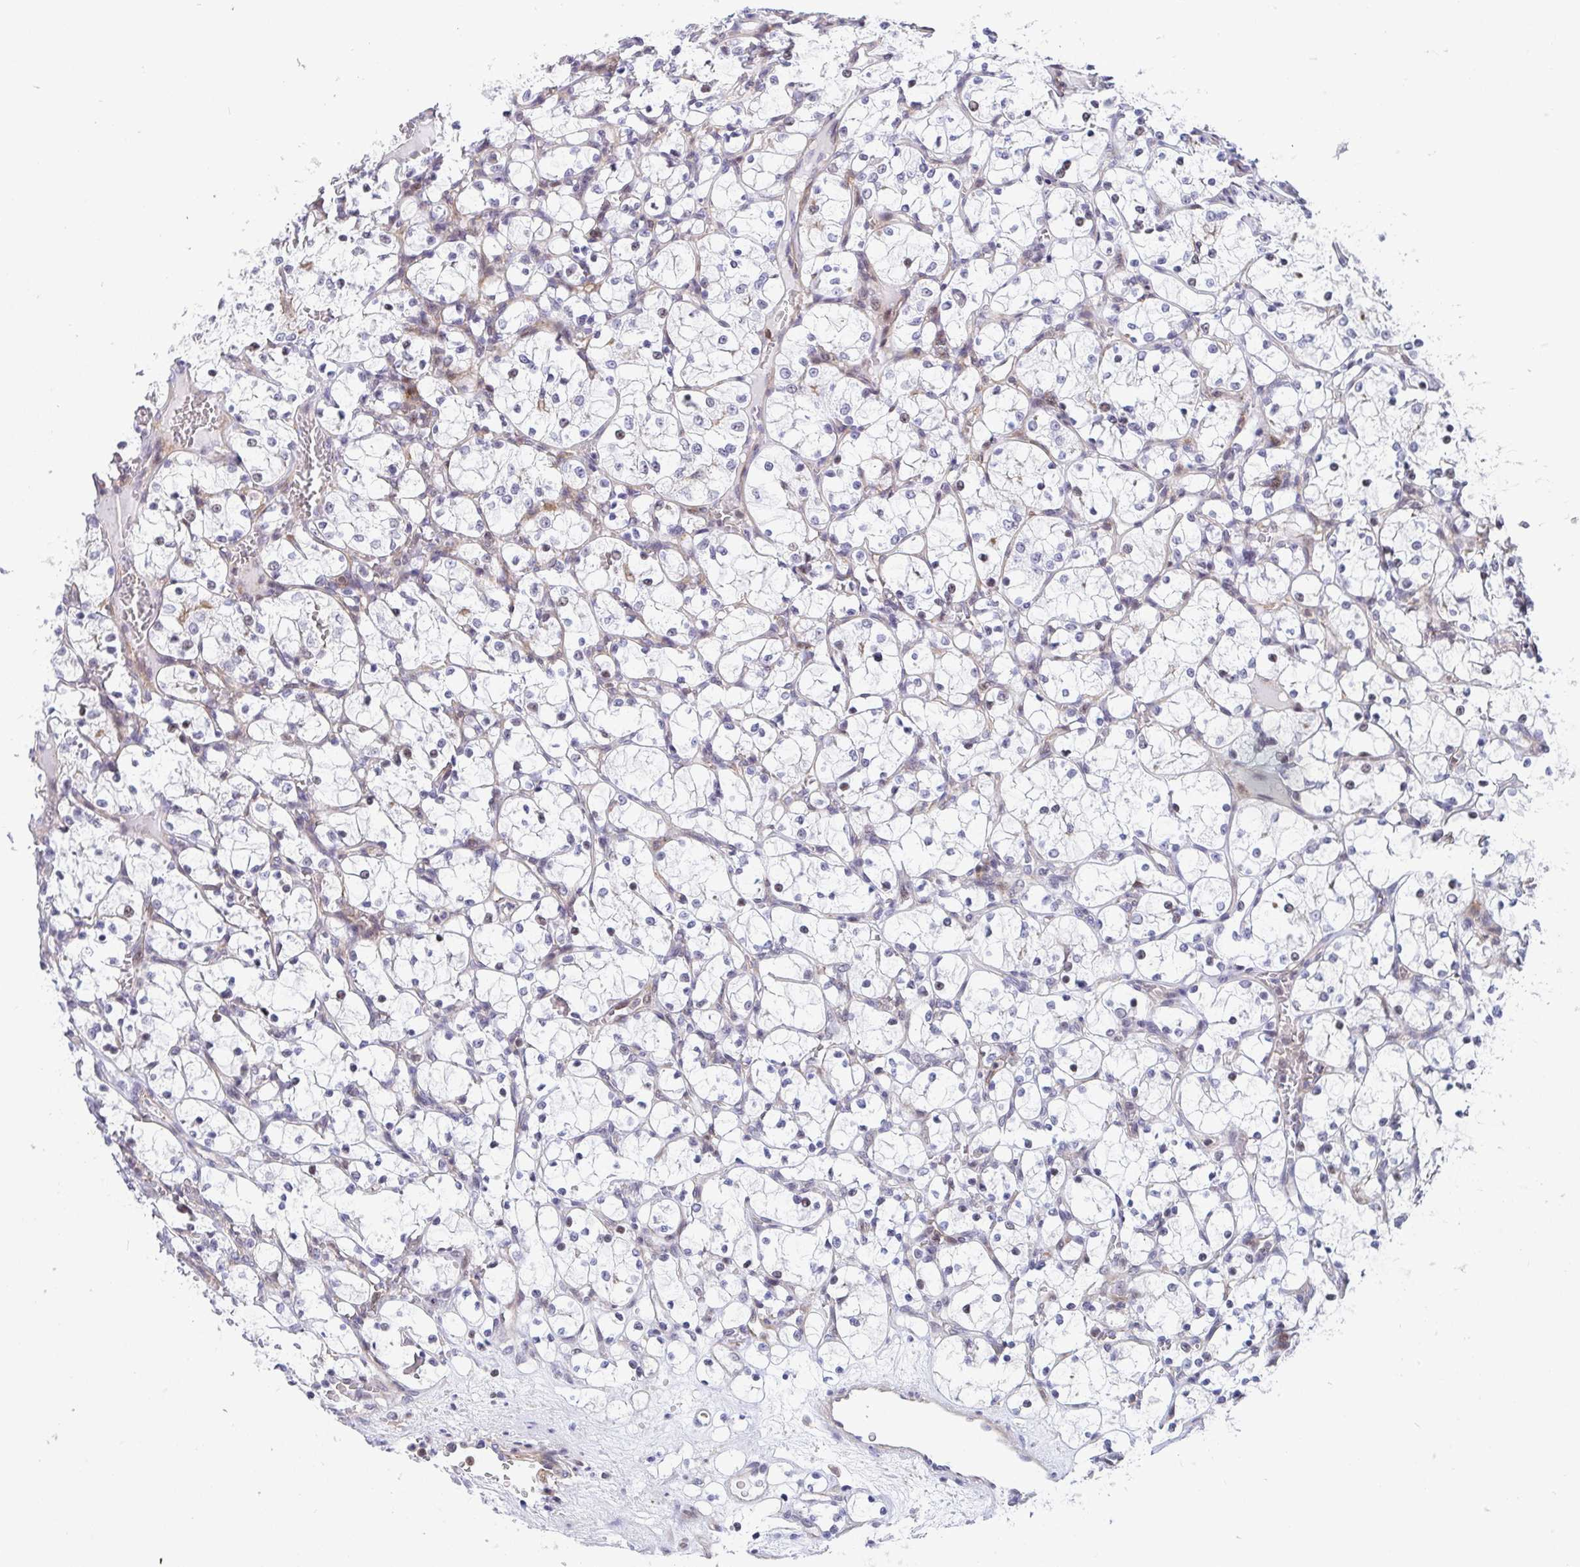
{"staining": {"intensity": "negative", "quantity": "none", "location": "none"}, "tissue": "renal cancer", "cell_type": "Tumor cells", "image_type": "cancer", "snomed": [{"axis": "morphology", "description": "Adenocarcinoma, NOS"}, {"axis": "topography", "description": "Kidney"}], "caption": "Immunohistochemical staining of renal cancer demonstrates no significant expression in tumor cells. (DAB (3,3'-diaminobenzidine) IHC, high magnification).", "gene": "WDR72", "patient": {"sex": "female", "age": 69}}